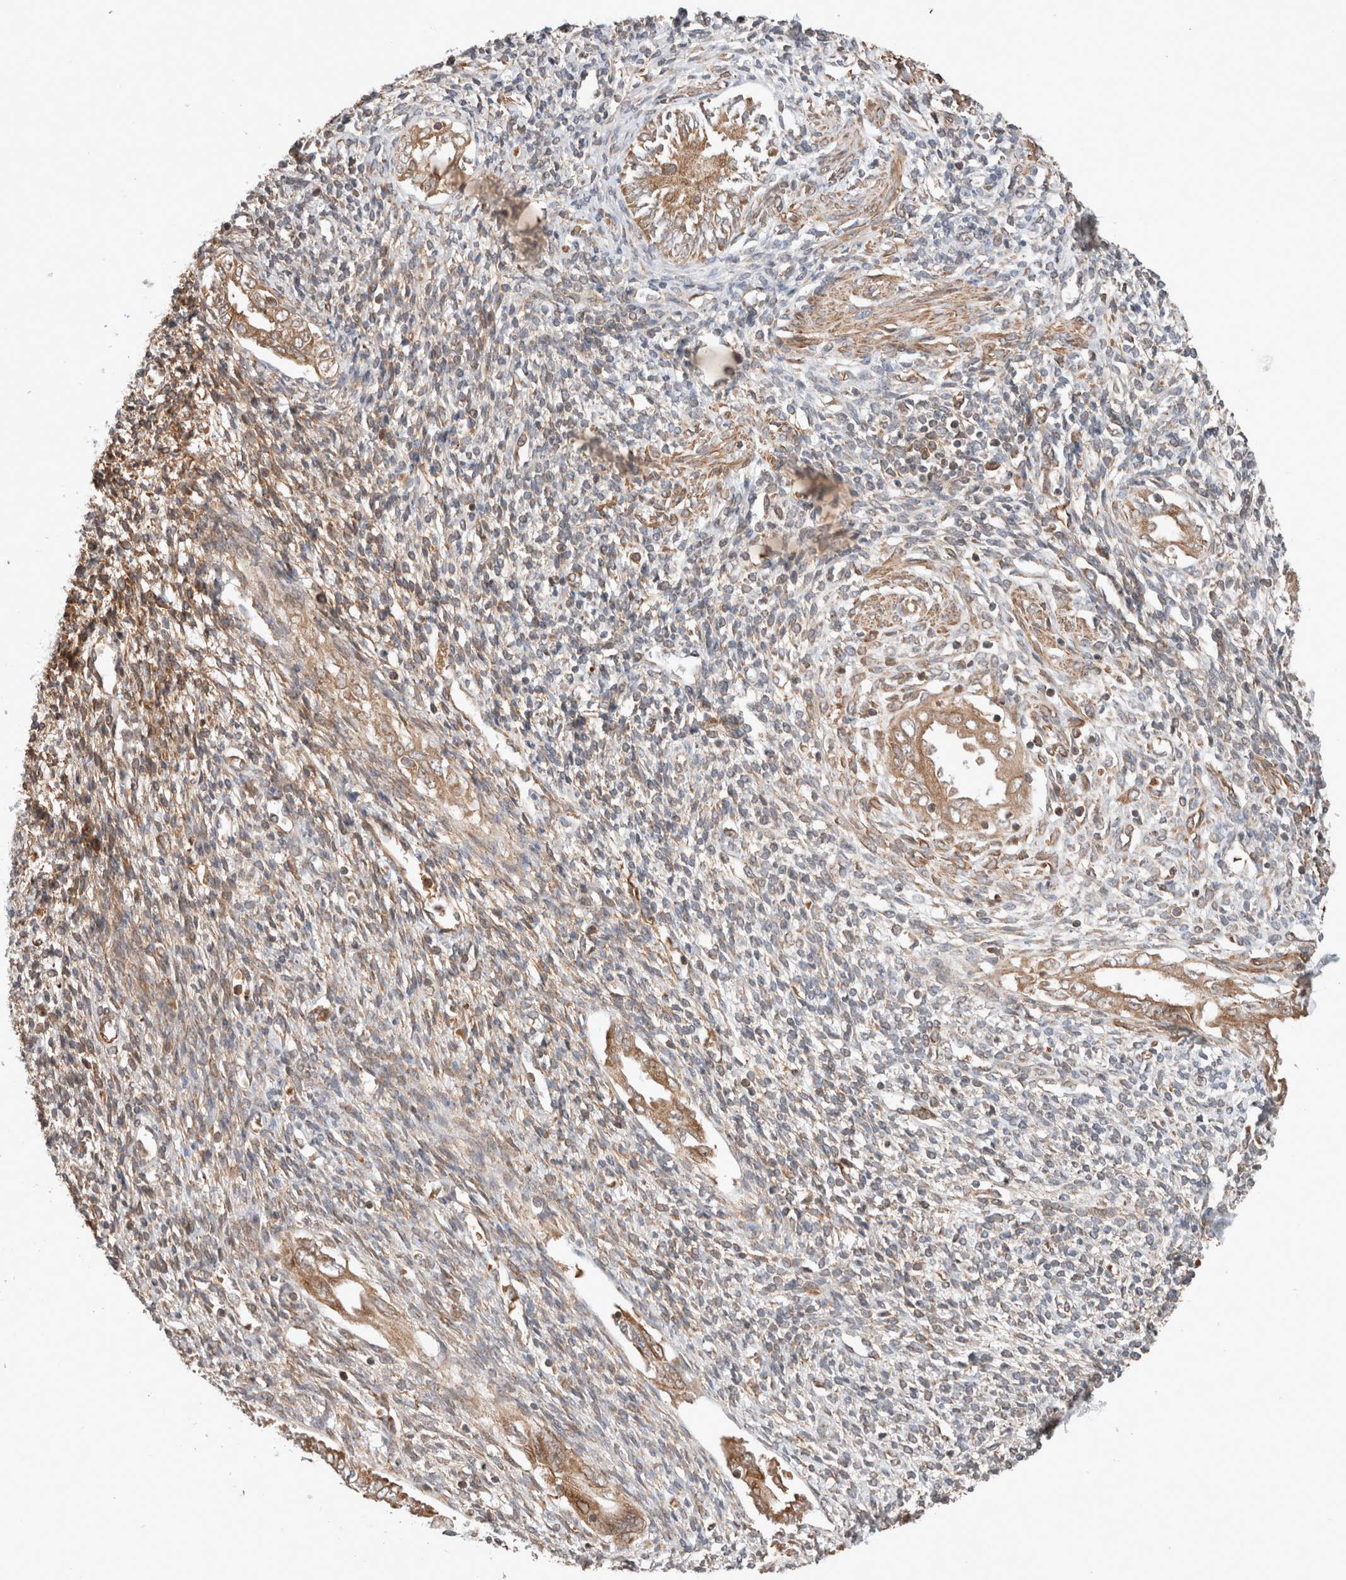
{"staining": {"intensity": "weak", "quantity": "25%-75%", "location": "cytoplasmic/membranous"}, "tissue": "endometrium", "cell_type": "Cells in endometrial stroma", "image_type": "normal", "snomed": [{"axis": "morphology", "description": "Normal tissue, NOS"}, {"axis": "topography", "description": "Endometrium"}], "caption": "Protein expression by immunohistochemistry shows weak cytoplasmic/membranous staining in approximately 25%-75% of cells in endometrial stroma in normal endometrium.", "gene": "ZNF649", "patient": {"sex": "female", "age": 66}}